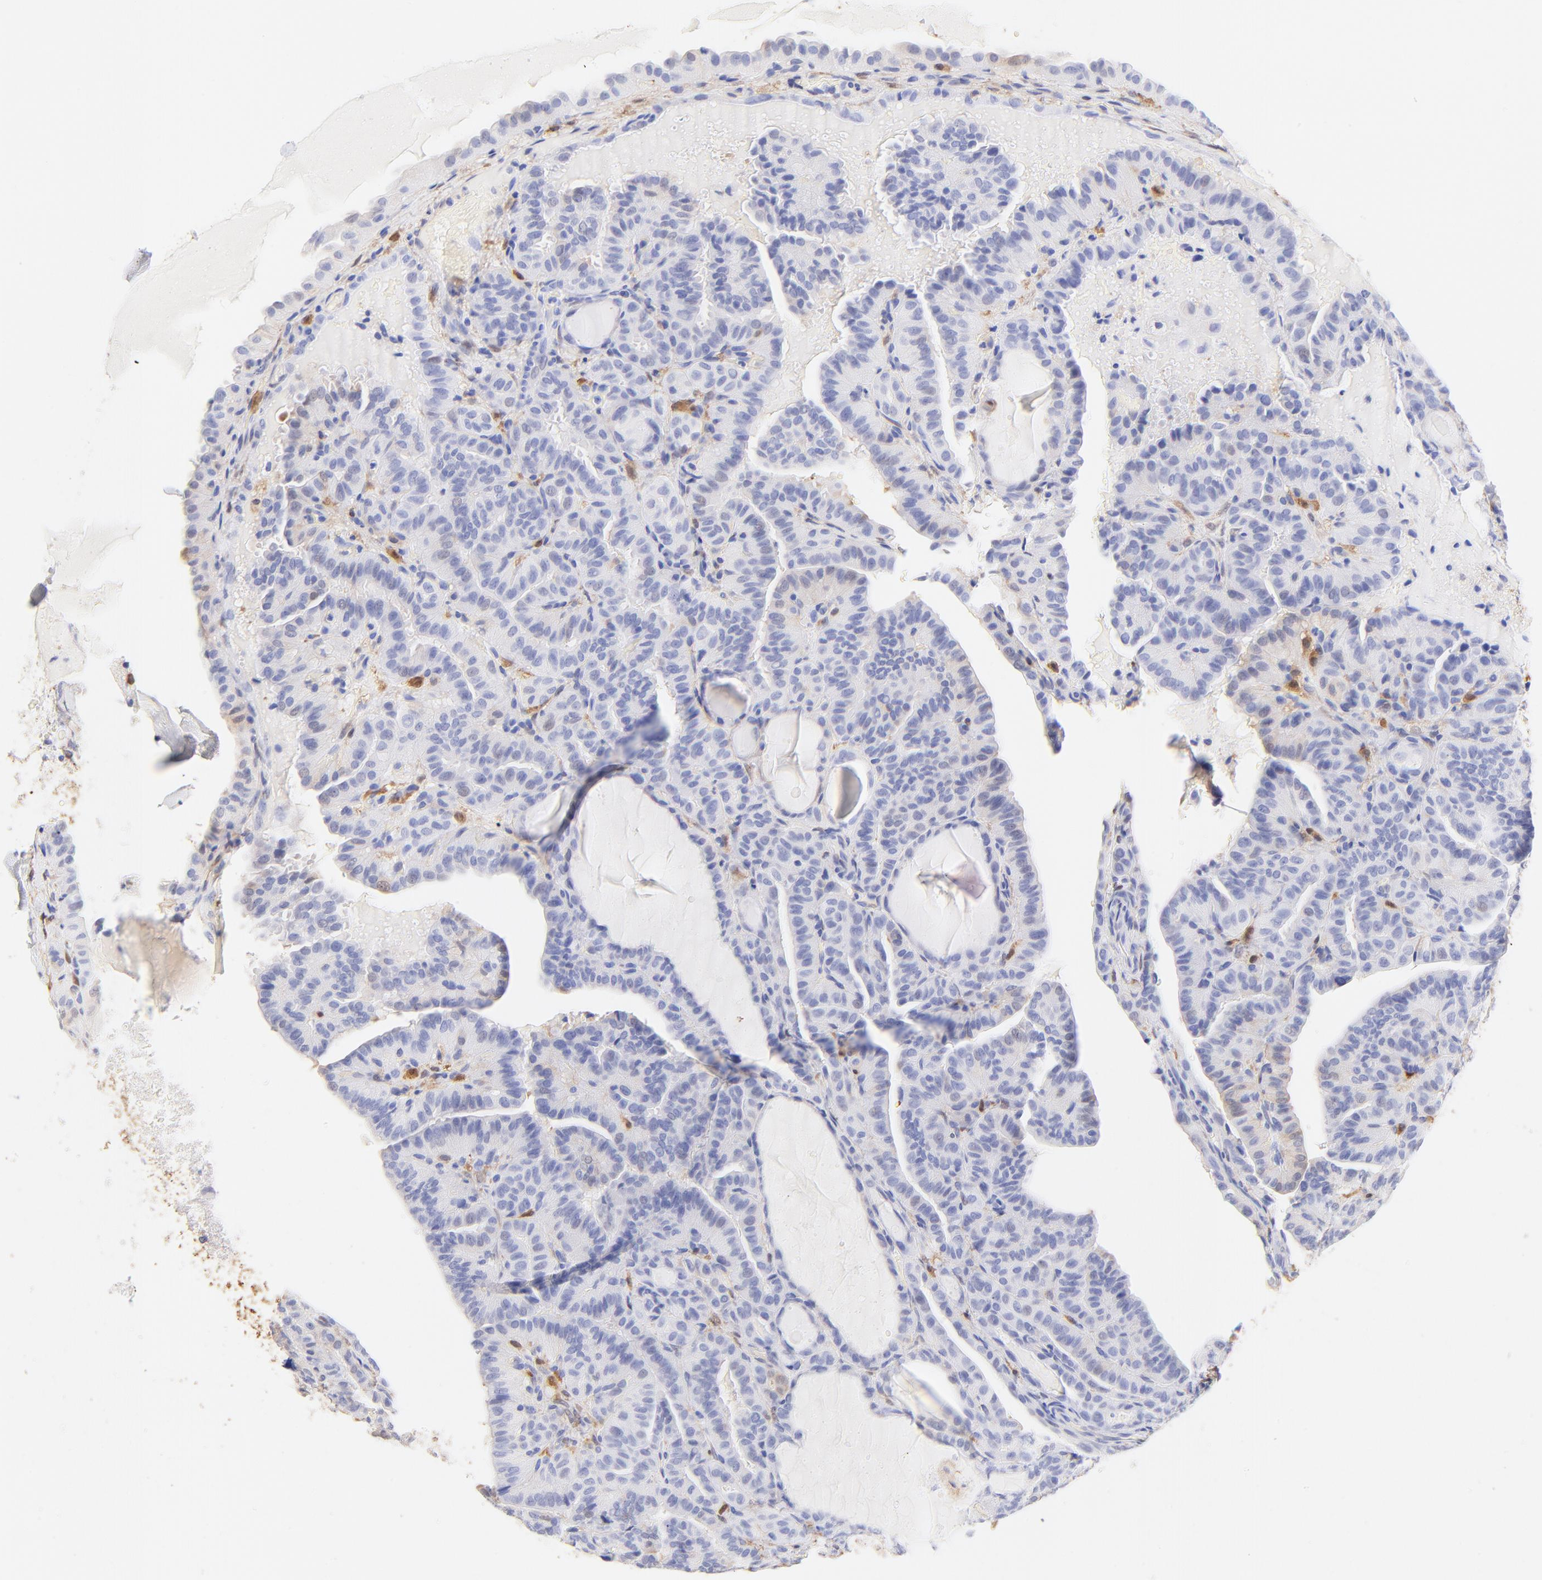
{"staining": {"intensity": "negative", "quantity": "none", "location": "none"}, "tissue": "thyroid cancer", "cell_type": "Tumor cells", "image_type": "cancer", "snomed": [{"axis": "morphology", "description": "Papillary adenocarcinoma, NOS"}, {"axis": "topography", "description": "Thyroid gland"}], "caption": "Immunohistochemistry of thyroid cancer (papillary adenocarcinoma) reveals no staining in tumor cells.", "gene": "ALDH1A1", "patient": {"sex": "male", "age": 77}}